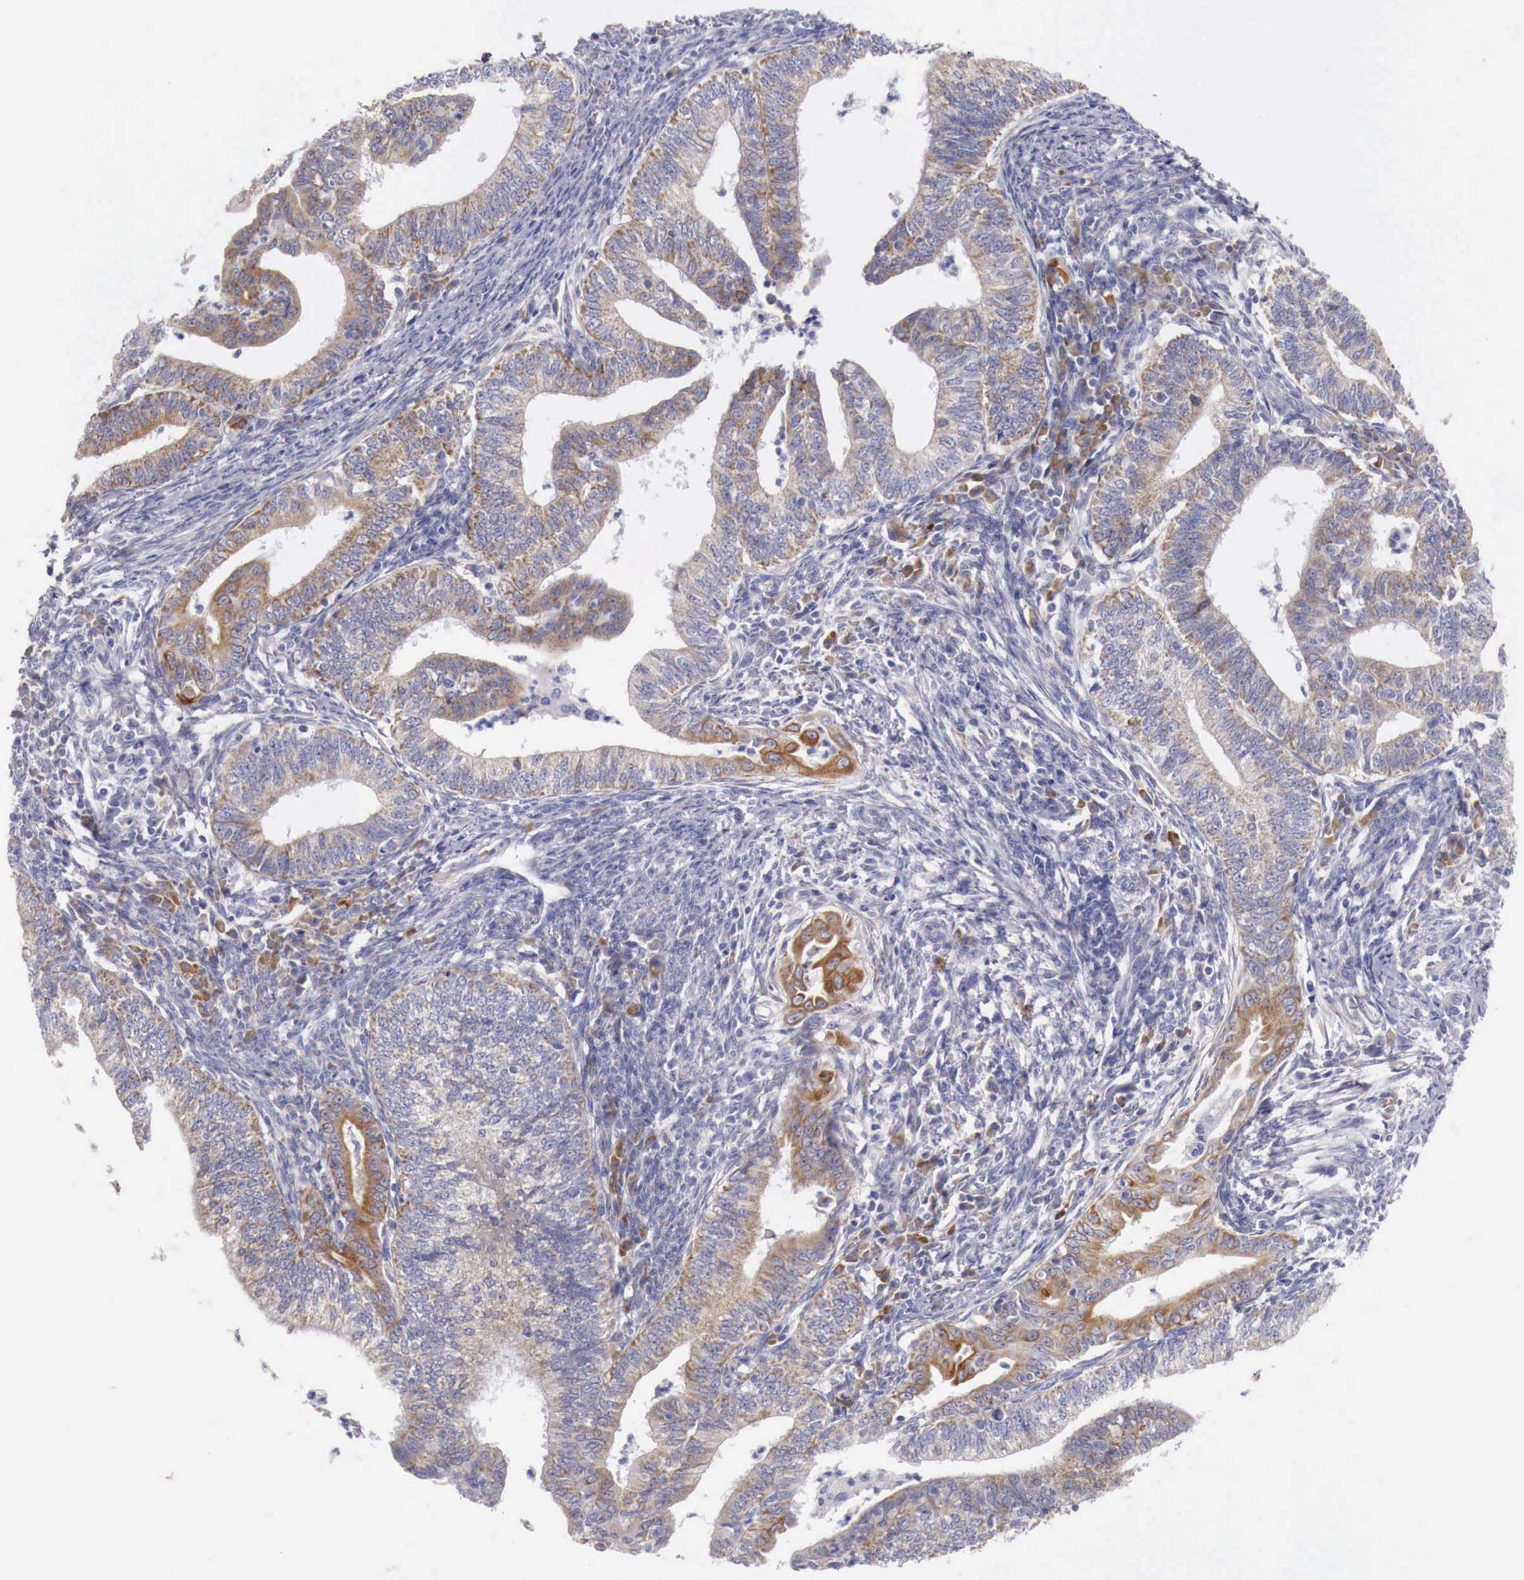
{"staining": {"intensity": "weak", "quantity": ">75%", "location": "cytoplasmic/membranous"}, "tissue": "endometrial cancer", "cell_type": "Tumor cells", "image_type": "cancer", "snomed": [{"axis": "morphology", "description": "Adenocarcinoma, NOS"}, {"axis": "topography", "description": "Endometrium"}], "caption": "An immunohistochemistry (IHC) histopathology image of neoplastic tissue is shown. Protein staining in brown labels weak cytoplasmic/membranous positivity in endometrial cancer within tumor cells. (IHC, brightfield microscopy, high magnification).", "gene": "NREP", "patient": {"sex": "female", "age": 66}}